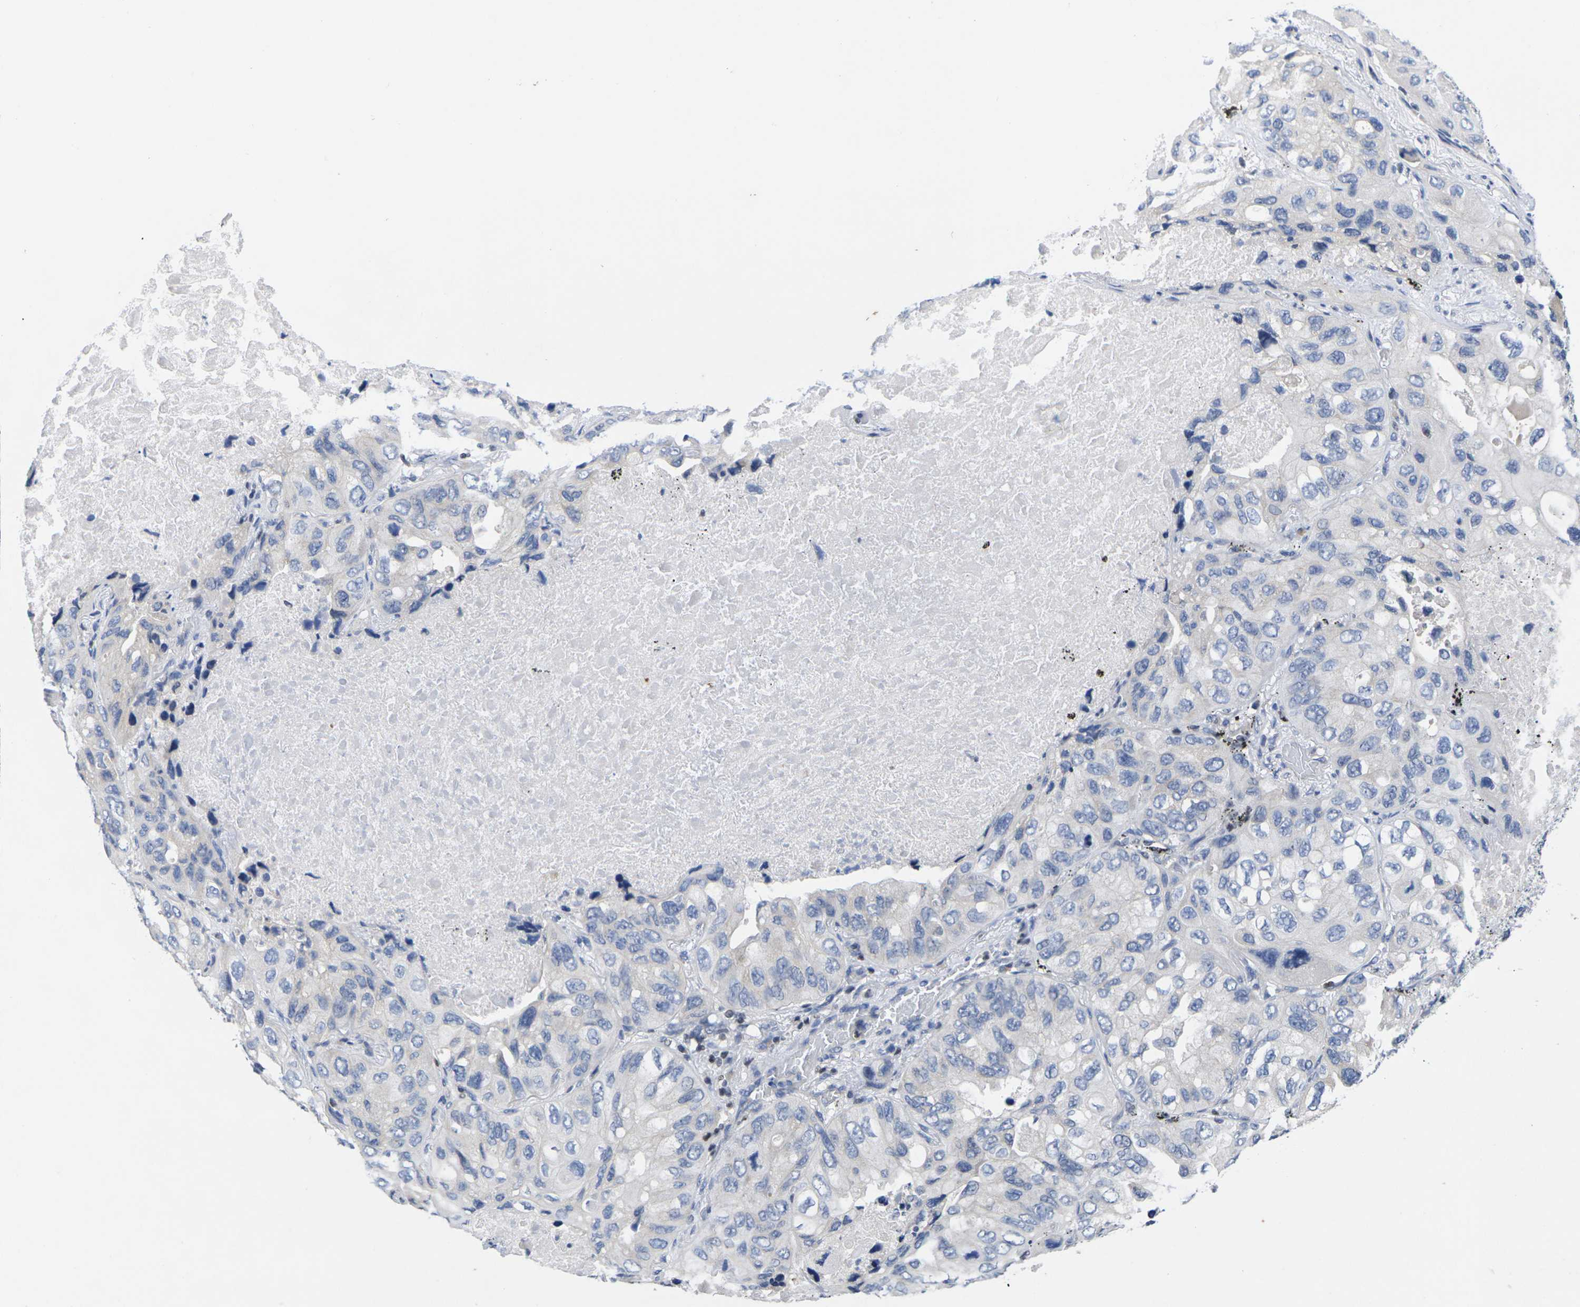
{"staining": {"intensity": "negative", "quantity": "none", "location": "none"}, "tissue": "lung cancer", "cell_type": "Tumor cells", "image_type": "cancer", "snomed": [{"axis": "morphology", "description": "Squamous cell carcinoma, NOS"}, {"axis": "topography", "description": "Lung"}], "caption": "Image shows no significant protein positivity in tumor cells of lung cancer.", "gene": "IKZF1", "patient": {"sex": "female", "age": 73}}